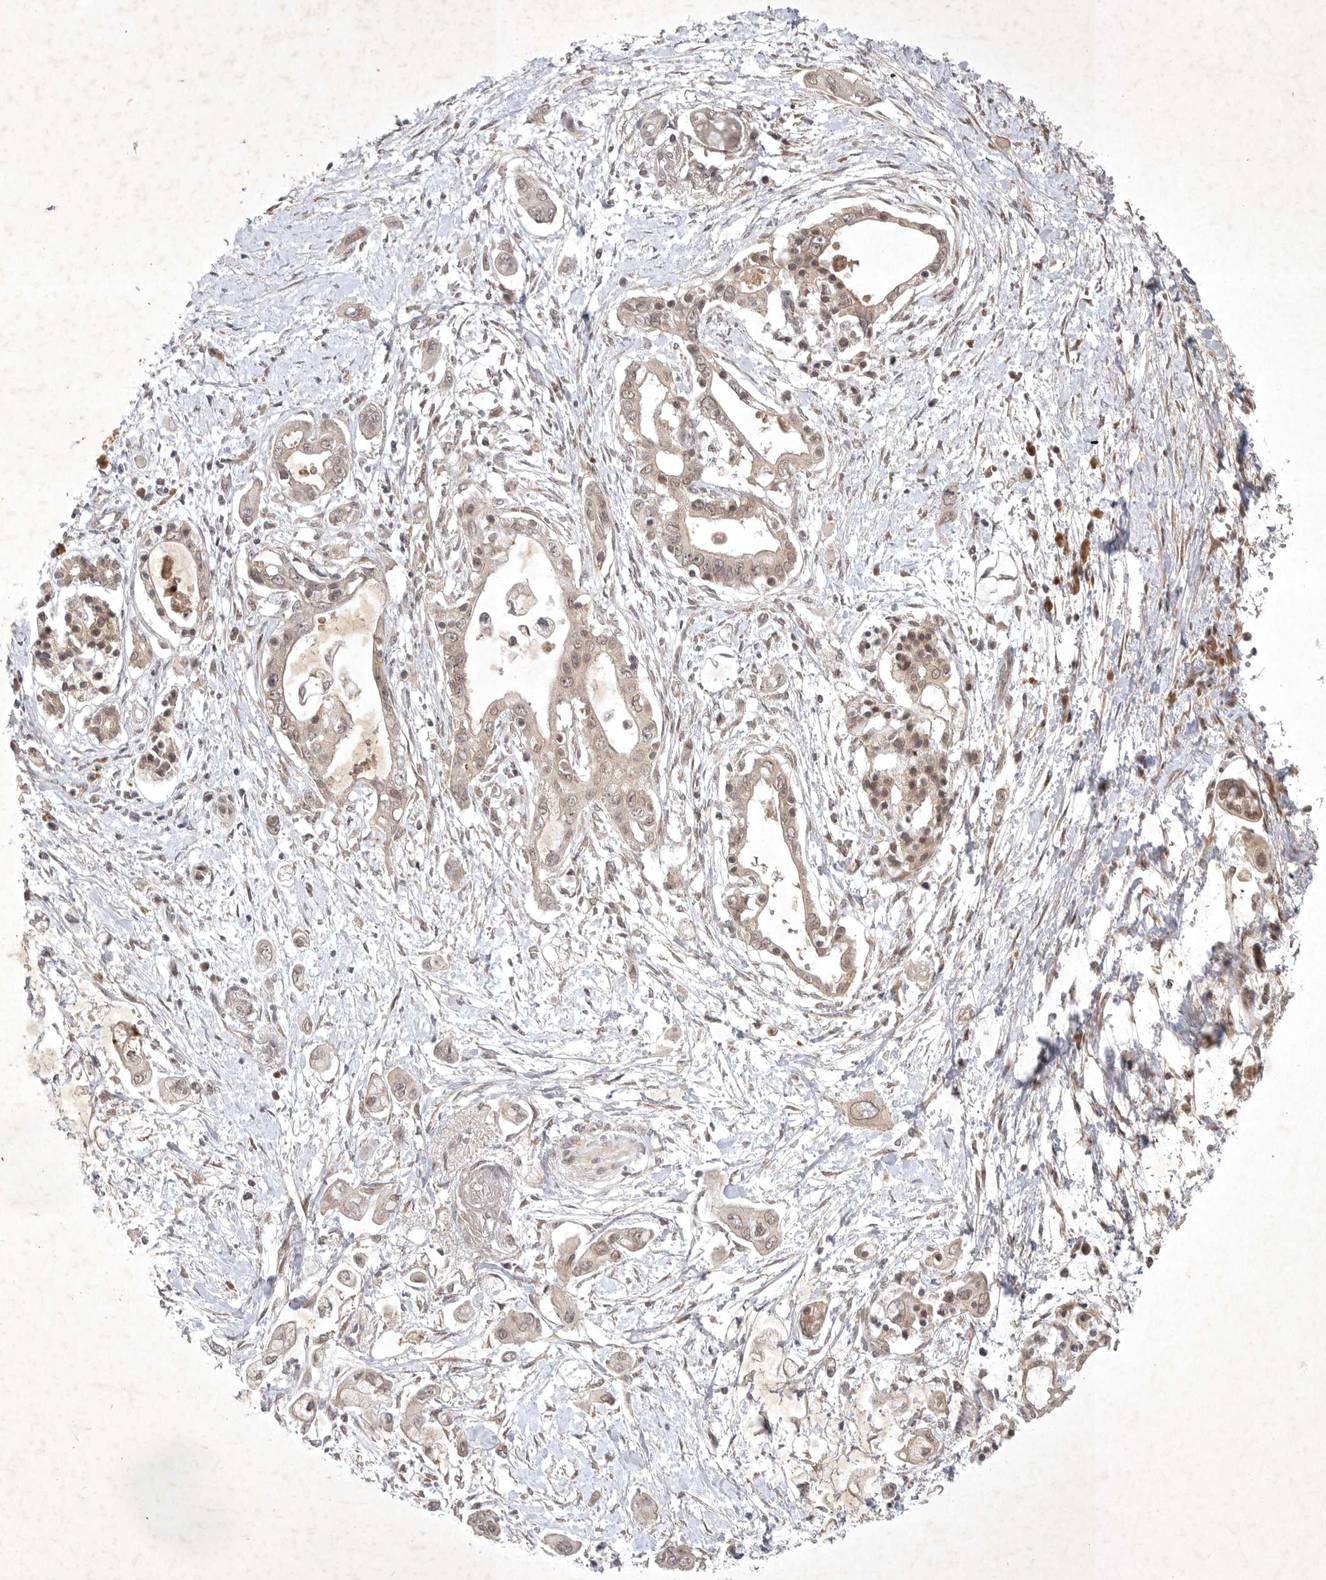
{"staining": {"intensity": "weak", "quantity": "25%-75%", "location": "cytoplasmic/membranous,nuclear"}, "tissue": "pancreatic cancer", "cell_type": "Tumor cells", "image_type": "cancer", "snomed": [{"axis": "morphology", "description": "Adenocarcinoma, NOS"}, {"axis": "topography", "description": "Pancreas"}], "caption": "Immunohistochemistry histopathology image of human pancreatic adenocarcinoma stained for a protein (brown), which shows low levels of weak cytoplasmic/membranous and nuclear staining in approximately 25%-75% of tumor cells.", "gene": "PTPDC1", "patient": {"sex": "male", "age": 59}}